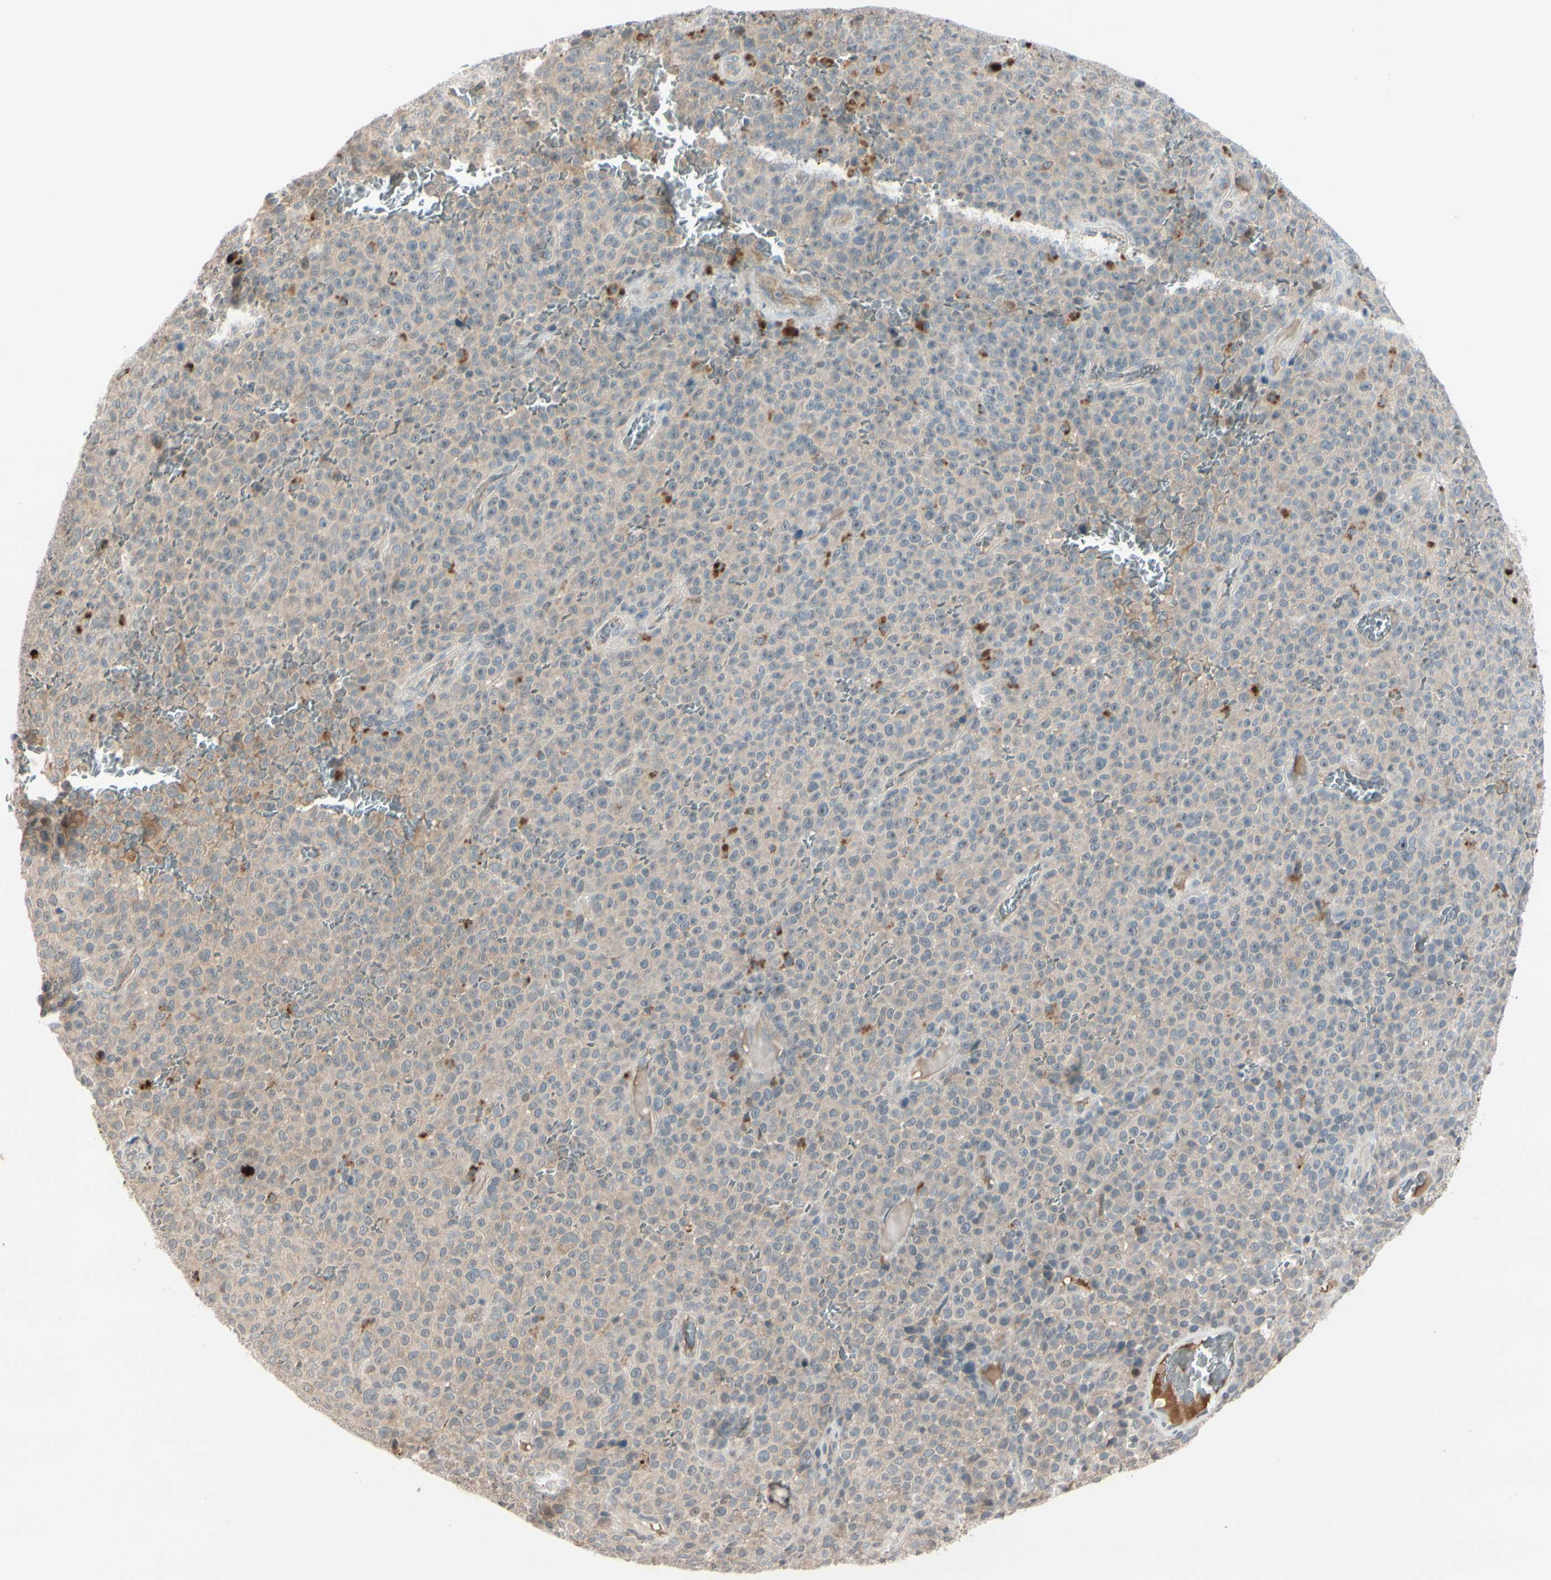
{"staining": {"intensity": "weak", "quantity": ">75%", "location": "cytoplasmic/membranous"}, "tissue": "melanoma", "cell_type": "Tumor cells", "image_type": "cancer", "snomed": [{"axis": "morphology", "description": "Malignant melanoma, NOS"}, {"axis": "topography", "description": "Skin"}], "caption": "A brown stain highlights weak cytoplasmic/membranous staining of a protein in malignant melanoma tumor cells. Immunohistochemistry (ihc) stains the protein of interest in brown and the nuclei are stained blue.", "gene": "FGF10", "patient": {"sex": "female", "age": 82}}